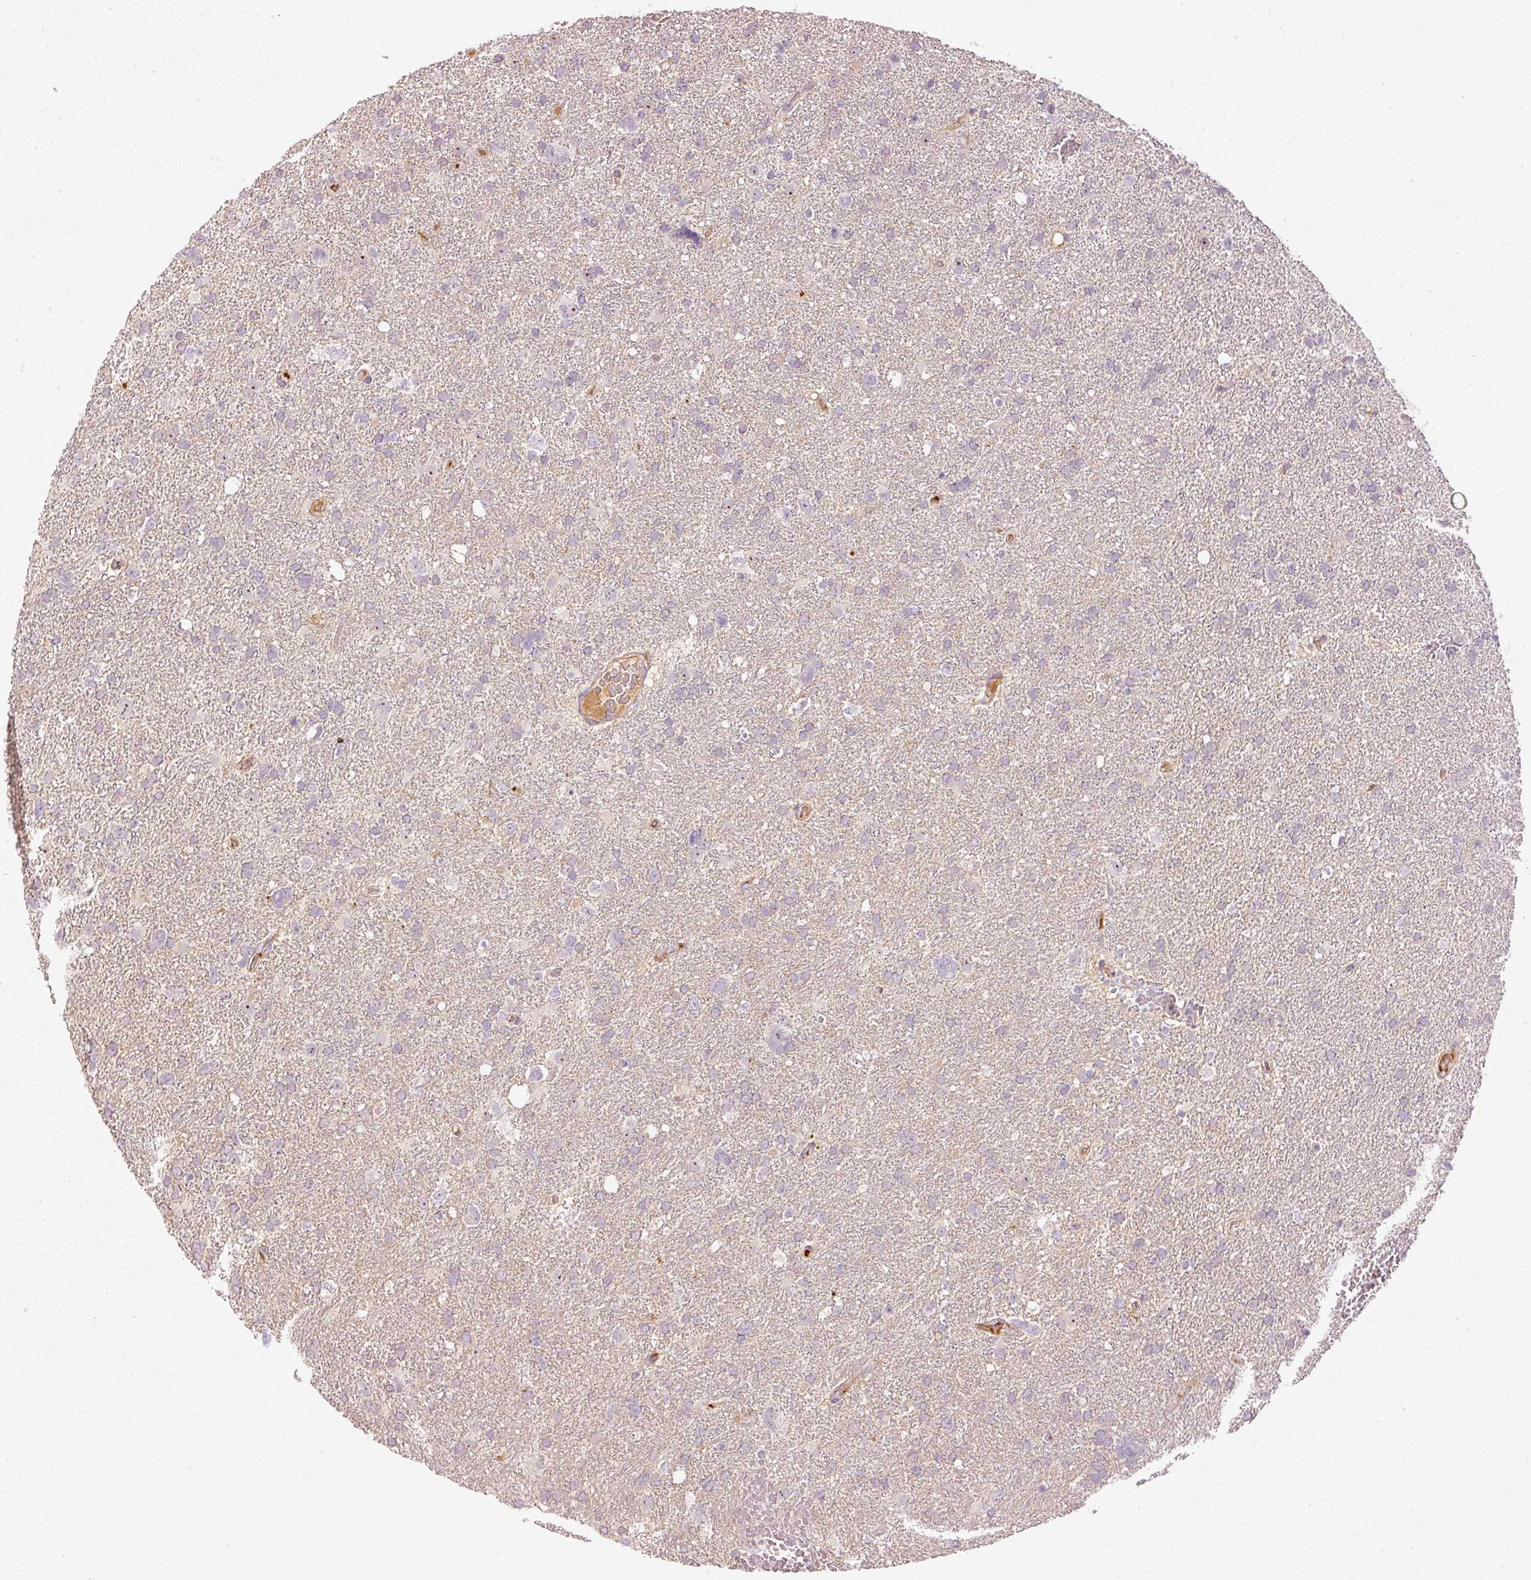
{"staining": {"intensity": "negative", "quantity": "none", "location": "none"}, "tissue": "glioma", "cell_type": "Tumor cells", "image_type": "cancer", "snomed": [{"axis": "morphology", "description": "Glioma, malignant, High grade"}, {"axis": "topography", "description": "Brain"}], "caption": "IHC histopathology image of neoplastic tissue: glioma stained with DAB (3,3'-diaminobenzidine) exhibits no significant protein staining in tumor cells. (DAB (3,3'-diaminobenzidine) immunohistochemistry (IHC) with hematoxylin counter stain).", "gene": "VCAM1", "patient": {"sex": "male", "age": 61}}